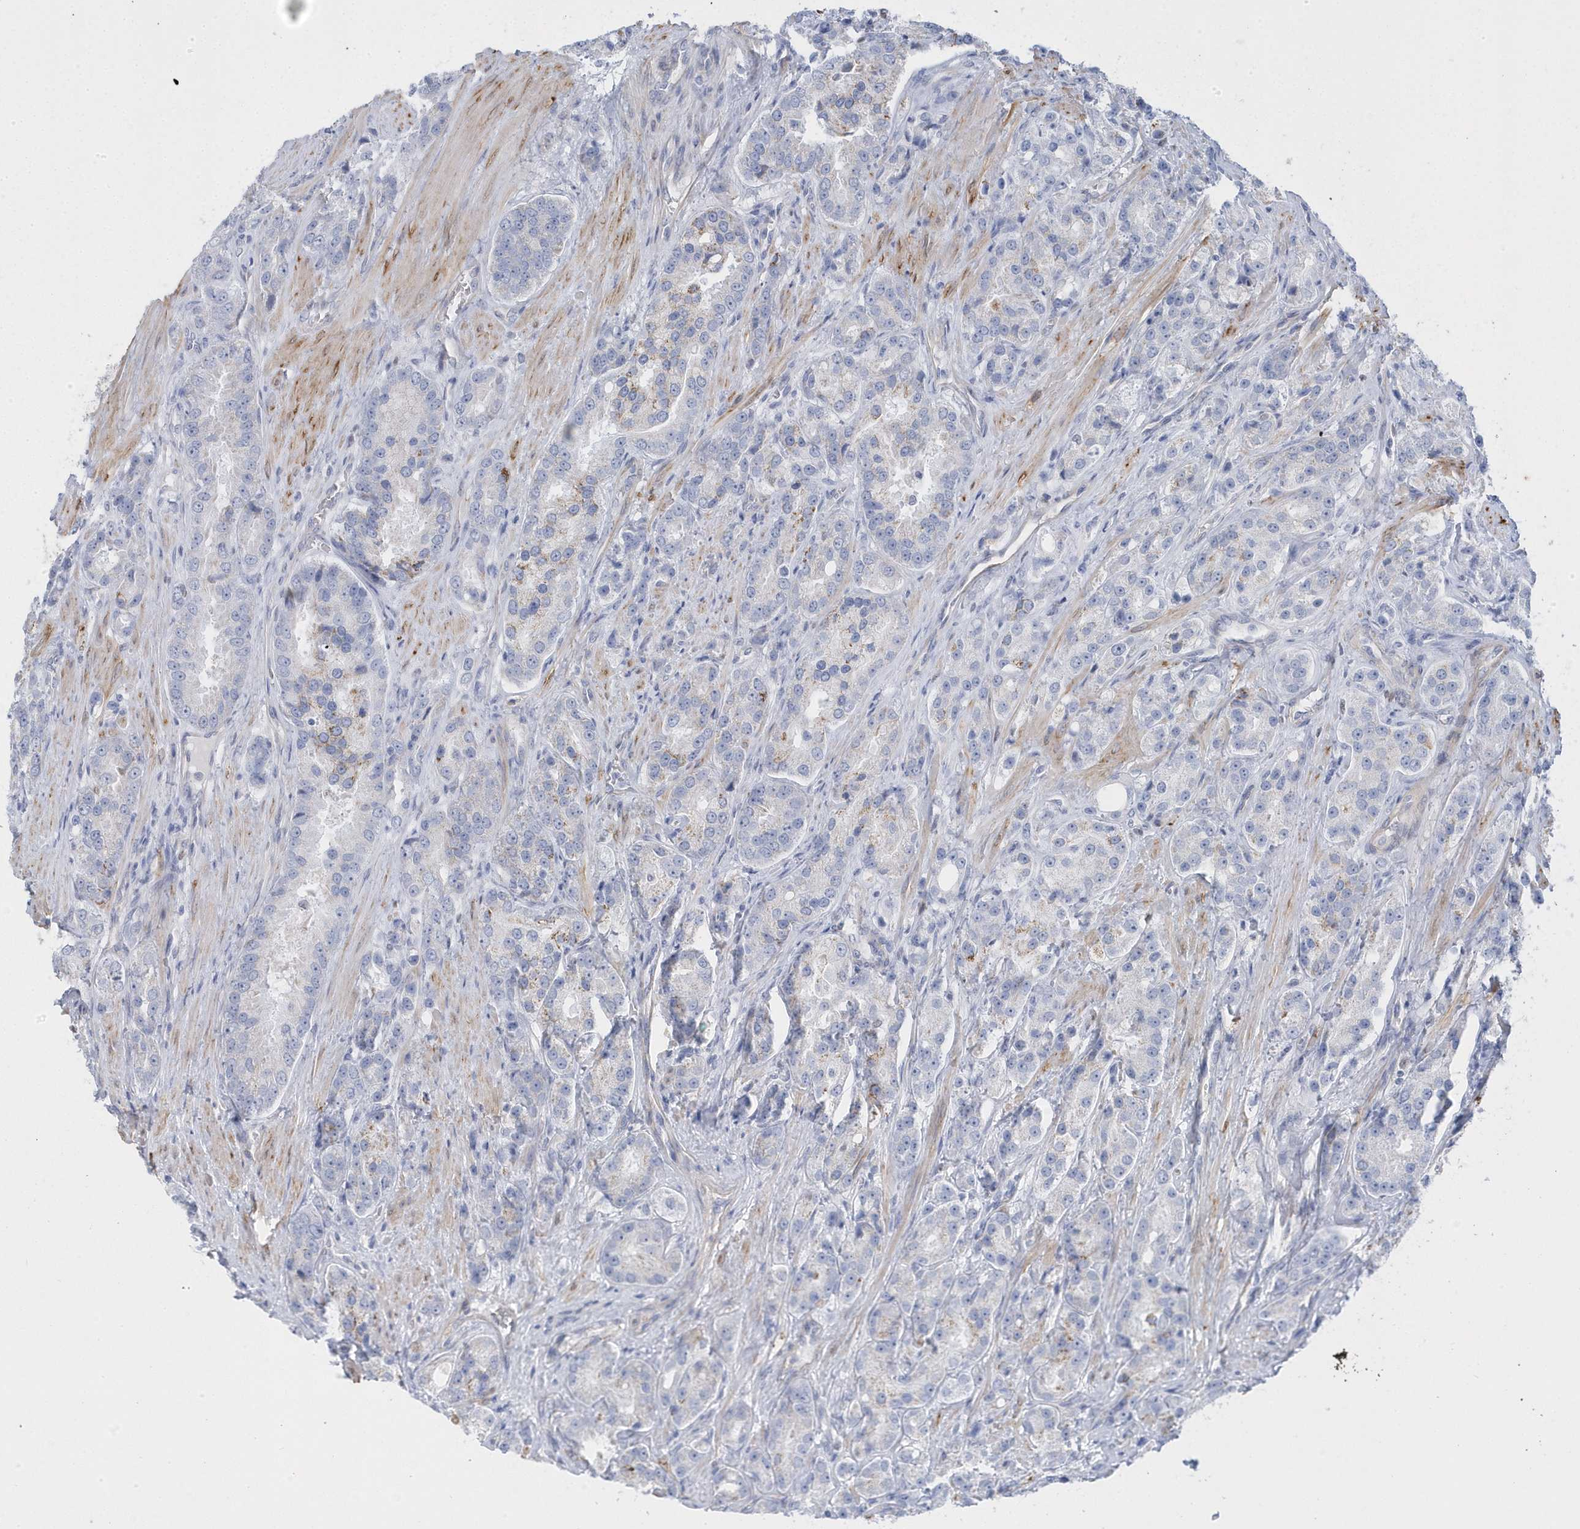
{"staining": {"intensity": "negative", "quantity": "none", "location": "none"}, "tissue": "prostate cancer", "cell_type": "Tumor cells", "image_type": "cancer", "snomed": [{"axis": "morphology", "description": "Adenocarcinoma, High grade"}, {"axis": "topography", "description": "Prostate"}], "caption": "Immunohistochemistry photomicrograph of neoplastic tissue: prostate cancer (high-grade adenocarcinoma) stained with DAB demonstrates no significant protein staining in tumor cells.", "gene": "GTPBP6", "patient": {"sex": "male", "age": 60}}